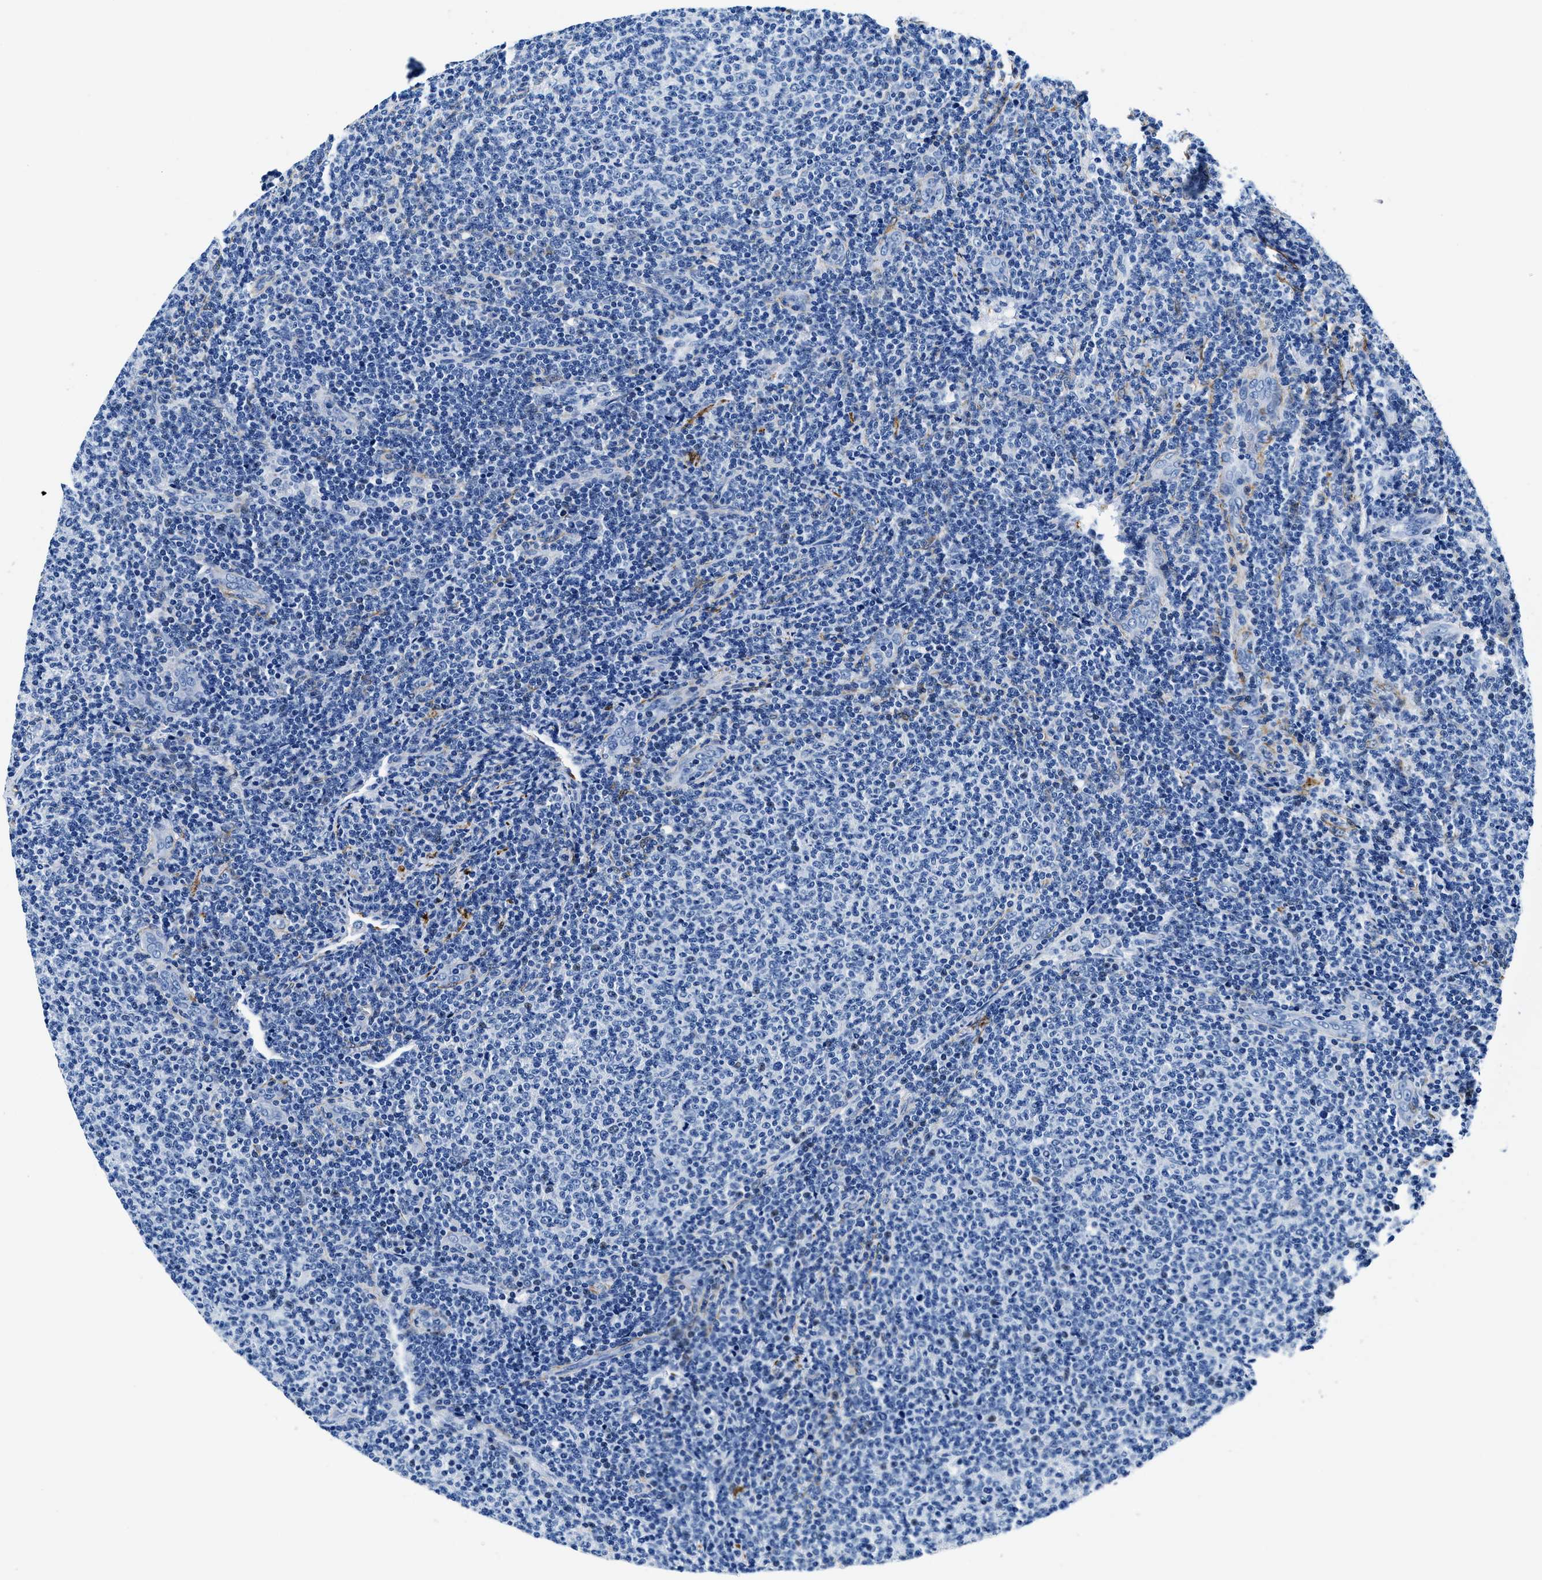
{"staining": {"intensity": "negative", "quantity": "none", "location": "none"}, "tissue": "lymphoma", "cell_type": "Tumor cells", "image_type": "cancer", "snomed": [{"axis": "morphology", "description": "Malignant lymphoma, non-Hodgkin's type, Low grade"}, {"axis": "topography", "description": "Lymph node"}], "caption": "Tumor cells show no significant staining in malignant lymphoma, non-Hodgkin's type (low-grade).", "gene": "TEX261", "patient": {"sex": "male", "age": 66}}